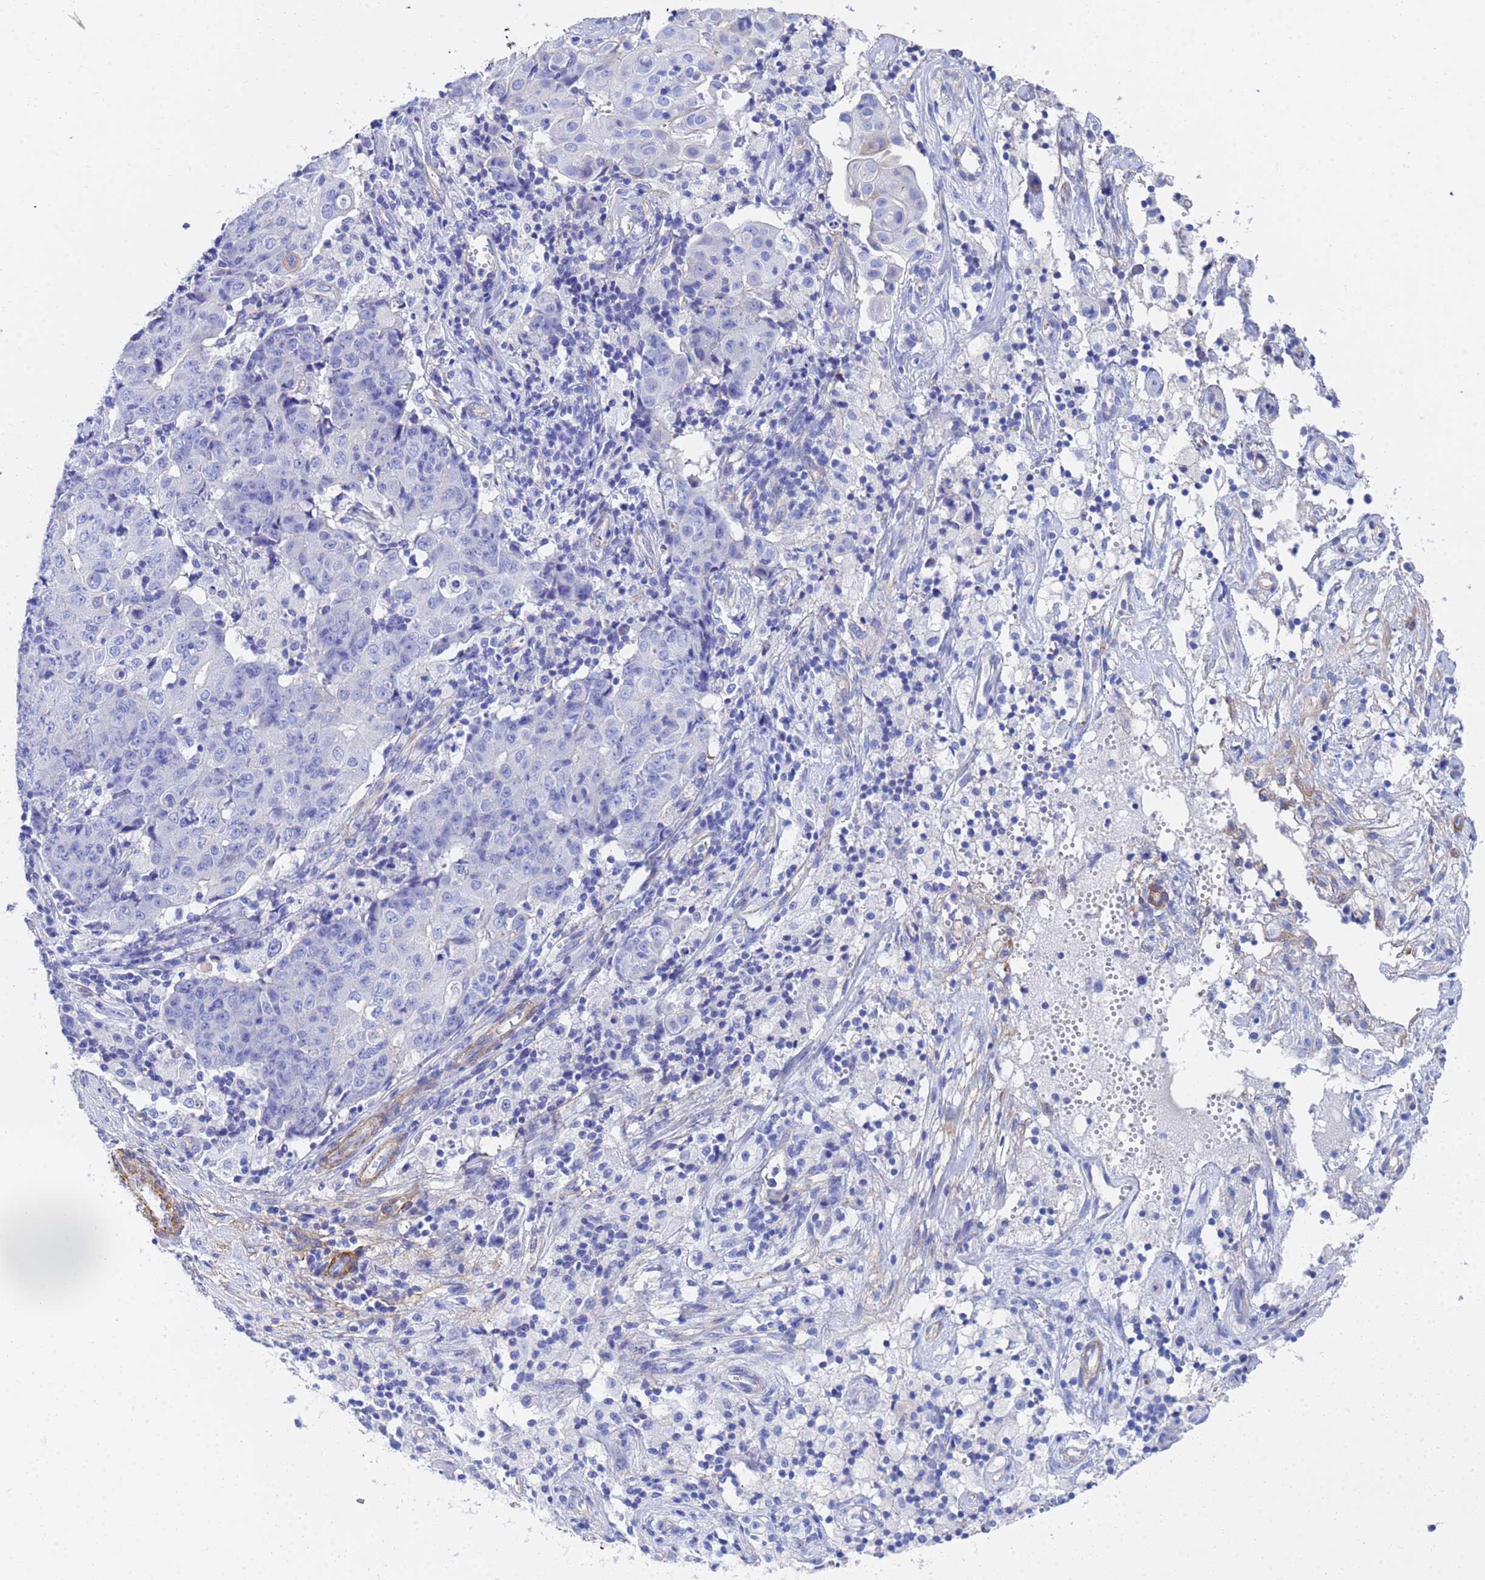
{"staining": {"intensity": "negative", "quantity": "none", "location": "none"}, "tissue": "ovarian cancer", "cell_type": "Tumor cells", "image_type": "cancer", "snomed": [{"axis": "morphology", "description": "Carcinoma, endometroid"}, {"axis": "topography", "description": "Ovary"}], "caption": "This is an immunohistochemistry (IHC) micrograph of ovarian cancer. There is no expression in tumor cells.", "gene": "CST4", "patient": {"sex": "female", "age": 42}}